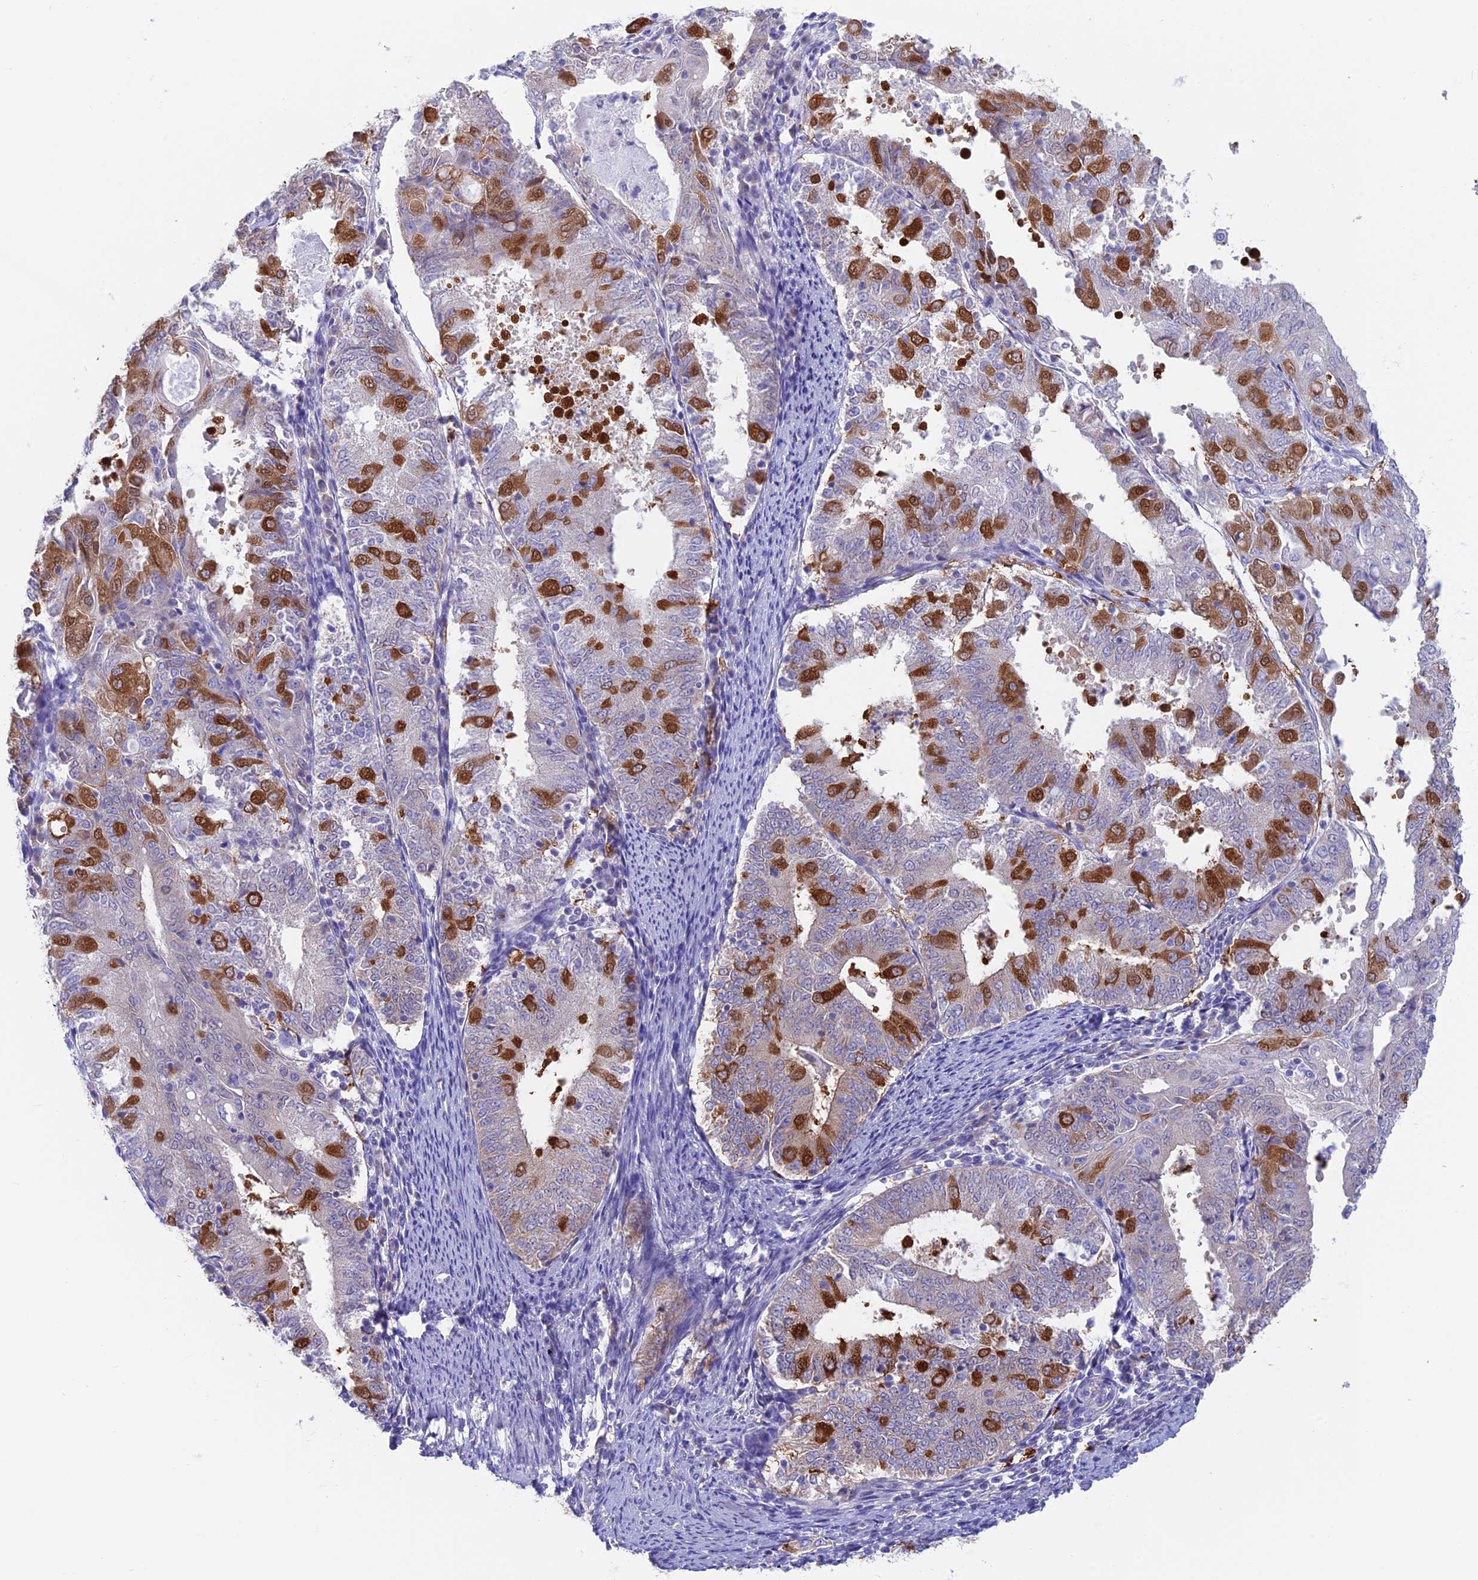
{"staining": {"intensity": "strong", "quantity": "<25%", "location": "cytoplasmic/membranous"}, "tissue": "endometrial cancer", "cell_type": "Tumor cells", "image_type": "cancer", "snomed": [{"axis": "morphology", "description": "Adenocarcinoma, NOS"}, {"axis": "topography", "description": "Endometrium"}], "caption": "The micrograph reveals staining of endometrial cancer, revealing strong cytoplasmic/membranous protein positivity (brown color) within tumor cells. Ihc stains the protein in brown and the nuclei are stained blue.", "gene": "LZTFL1", "patient": {"sex": "female", "age": 57}}